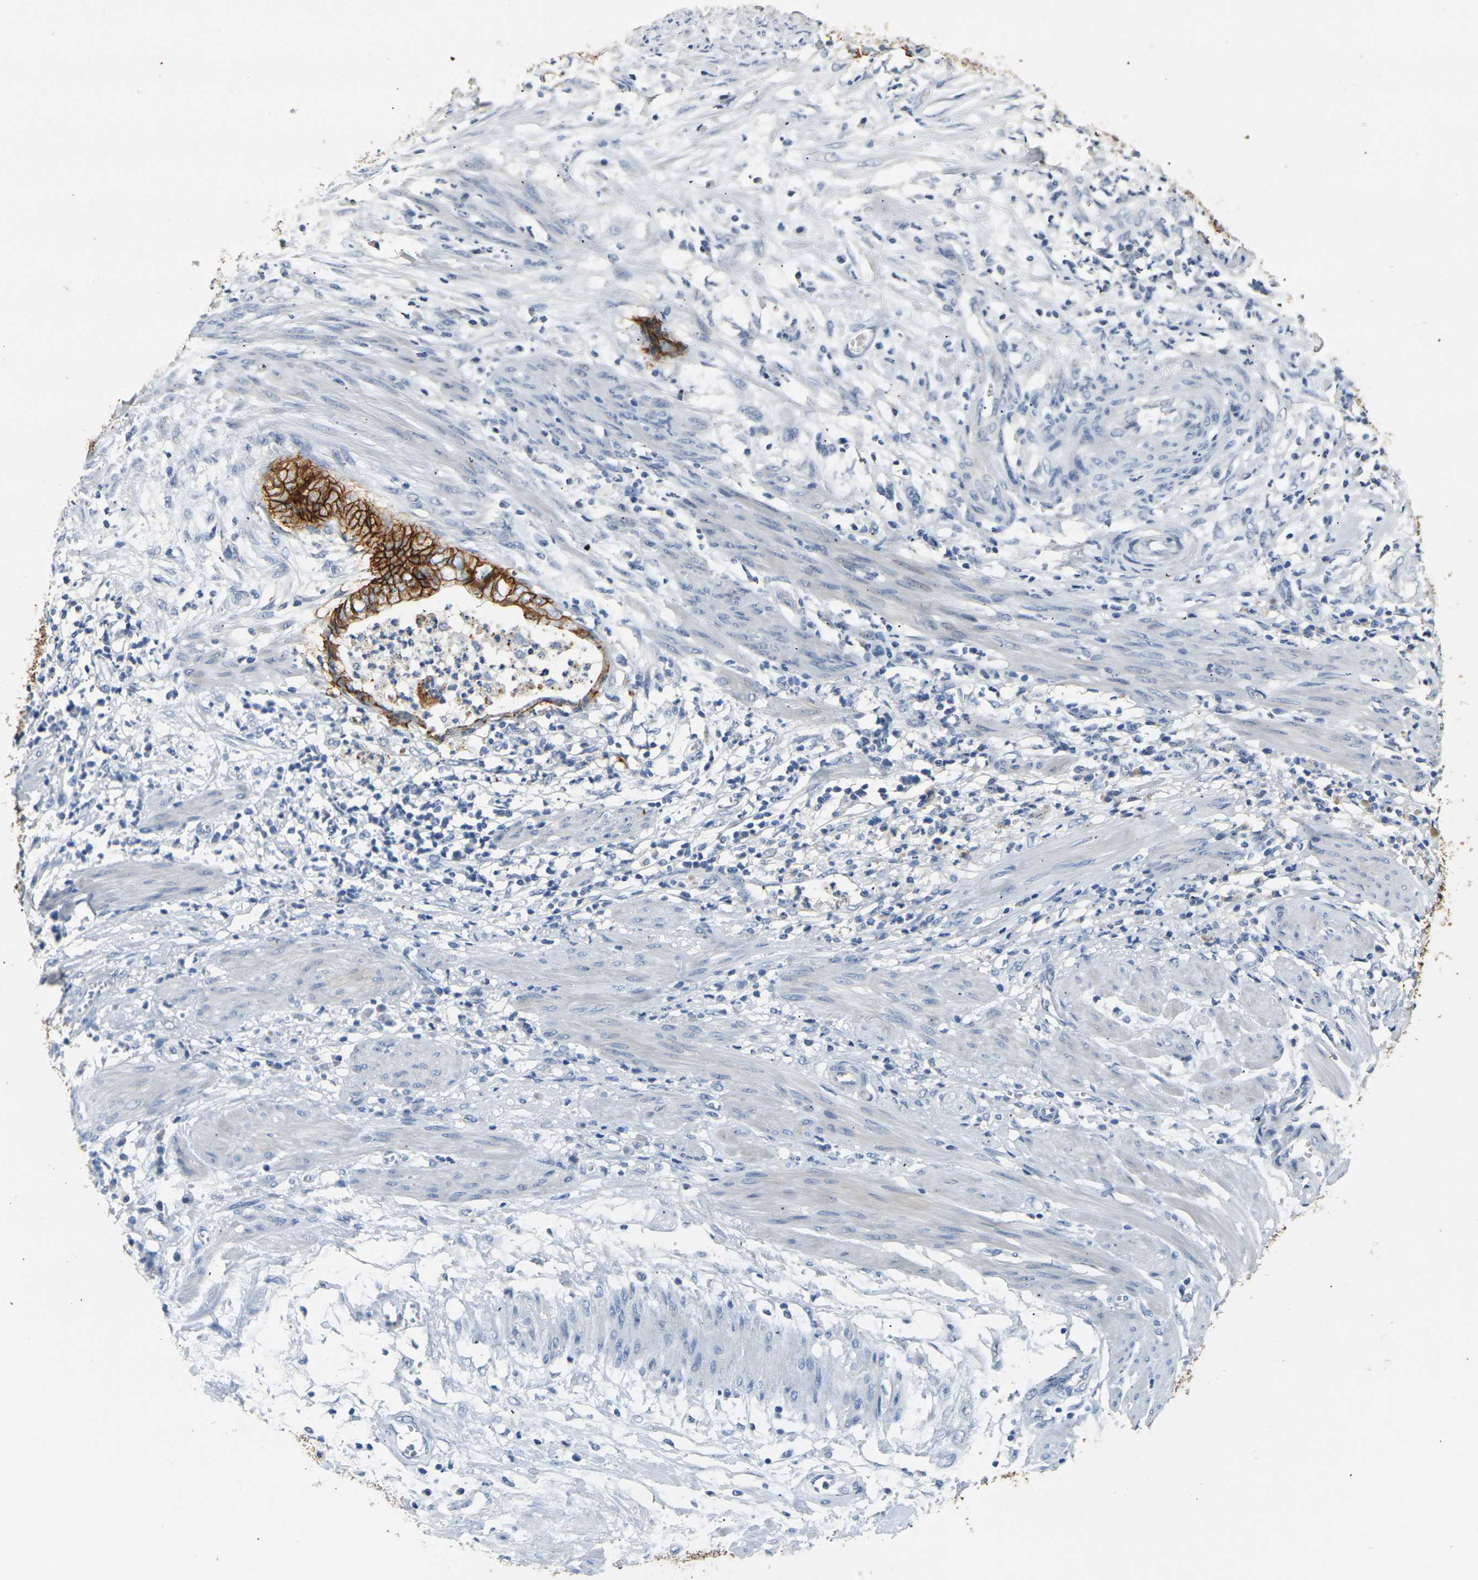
{"staining": {"intensity": "strong", "quantity": ">75%", "location": "cytoplasmic/membranous"}, "tissue": "endometrial cancer", "cell_type": "Tumor cells", "image_type": "cancer", "snomed": [{"axis": "morphology", "description": "Necrosis, NOS"}, {"axis": "morphology", "description": "Adenocarcinoma, NOS"}, {"axis": "topography", "description": "Endometrium"}], "caption": "An image of adenocarcinoma (endometrial) stained for a protein exhibits strong cytoplasmic/membranous brown staining in tumor cells.", "gene": "CLDN7", "patient": {"sex": "female", "age": 79}}